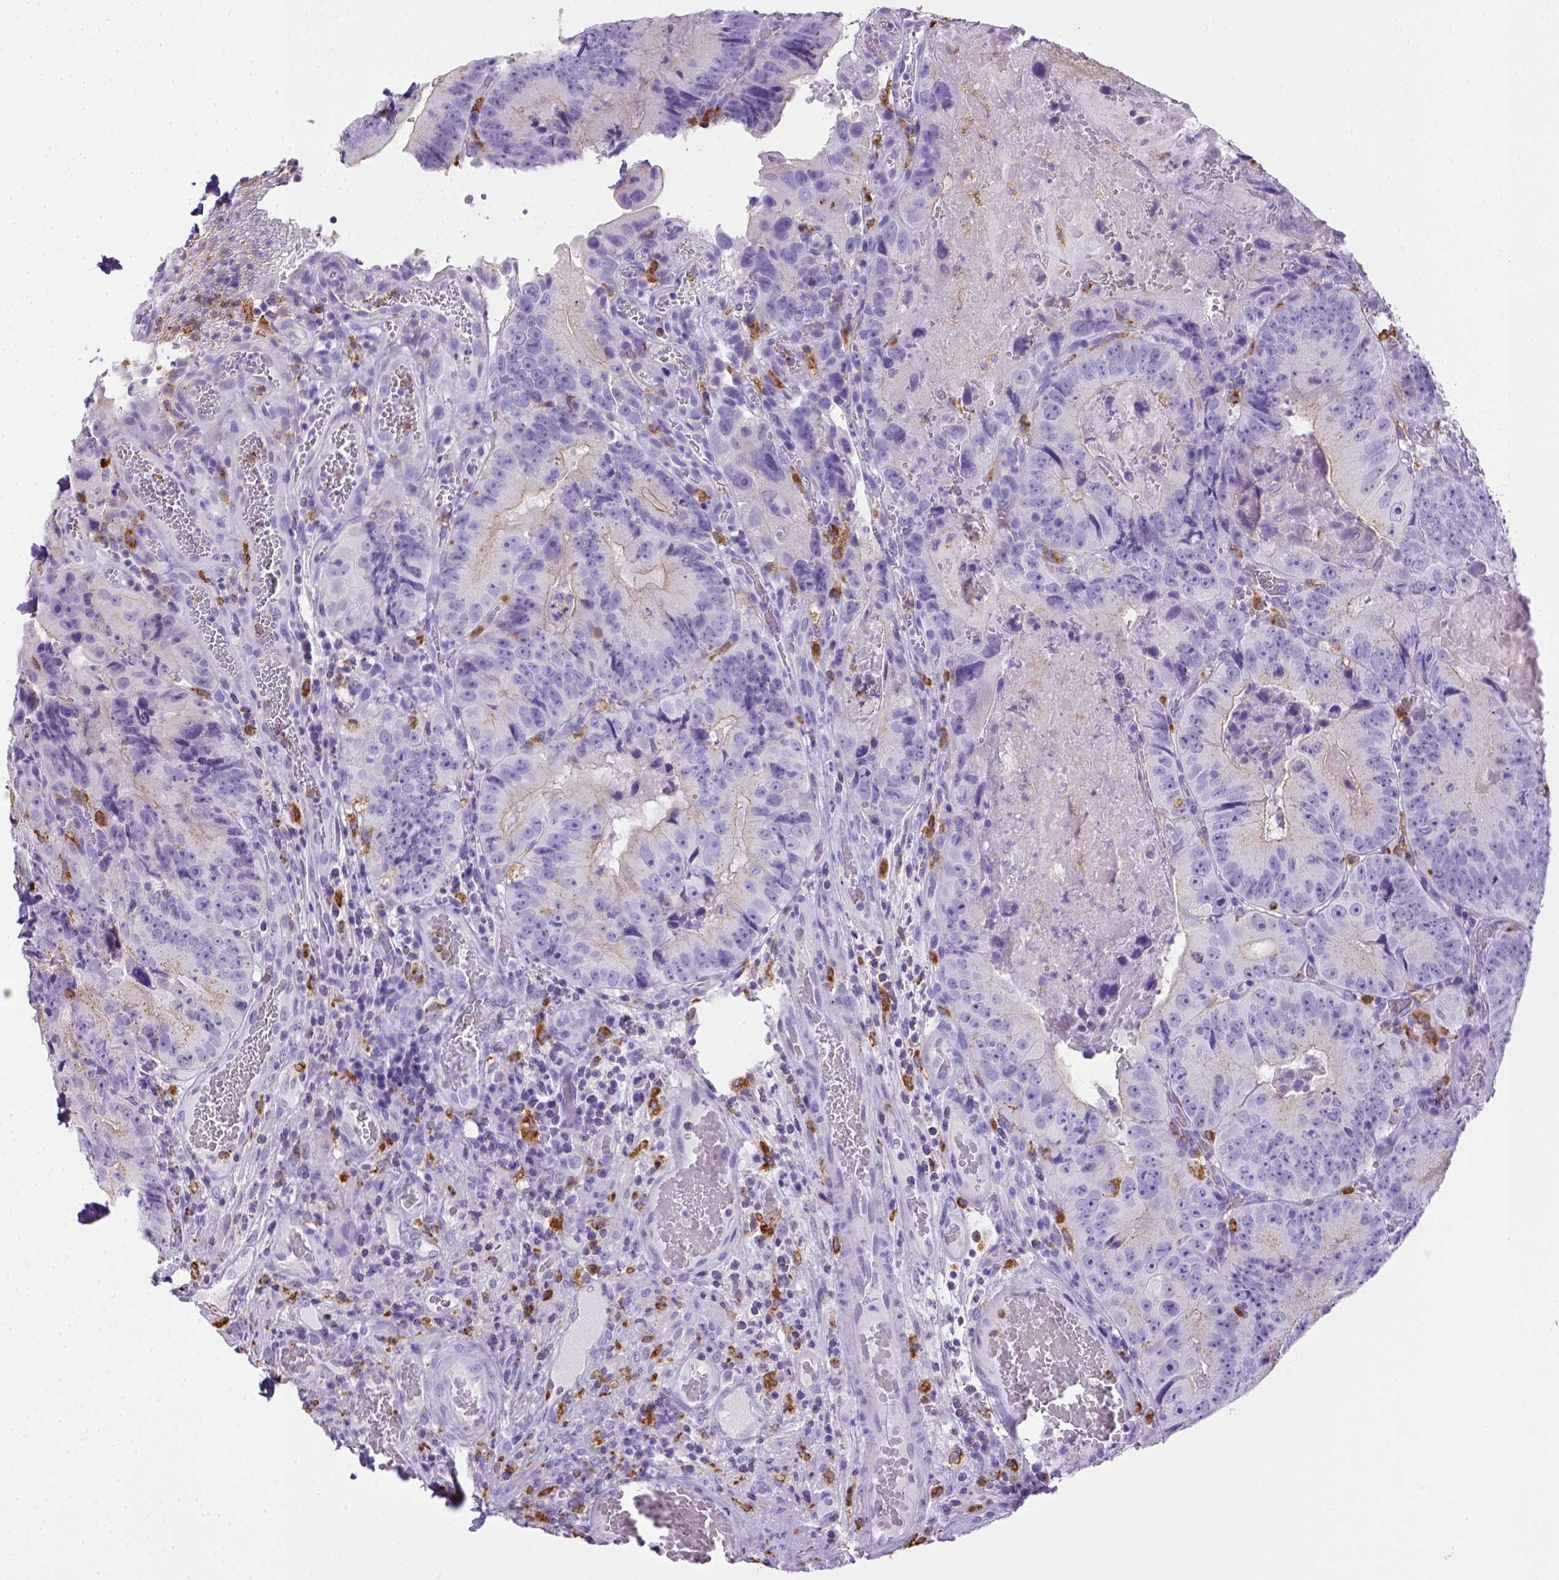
{"staining": {"intensity": "negative", "quantity": "none", "location": "none"}, "tissue": "colorectal cancer", "cell_type": "Tumor cells", "image_type": "cancer", "snomed": [{"axis": "morphology", "description": "Adenocarcinoma, NOS"}, {"axis": "topography", "description": "Colon"}], "caption": "A micrograph of human adenocarcinoma (colorectal) is negative for staining in tumor cells.", "gene": "CD68", "patient": {"sex": "female", "age": 86}}